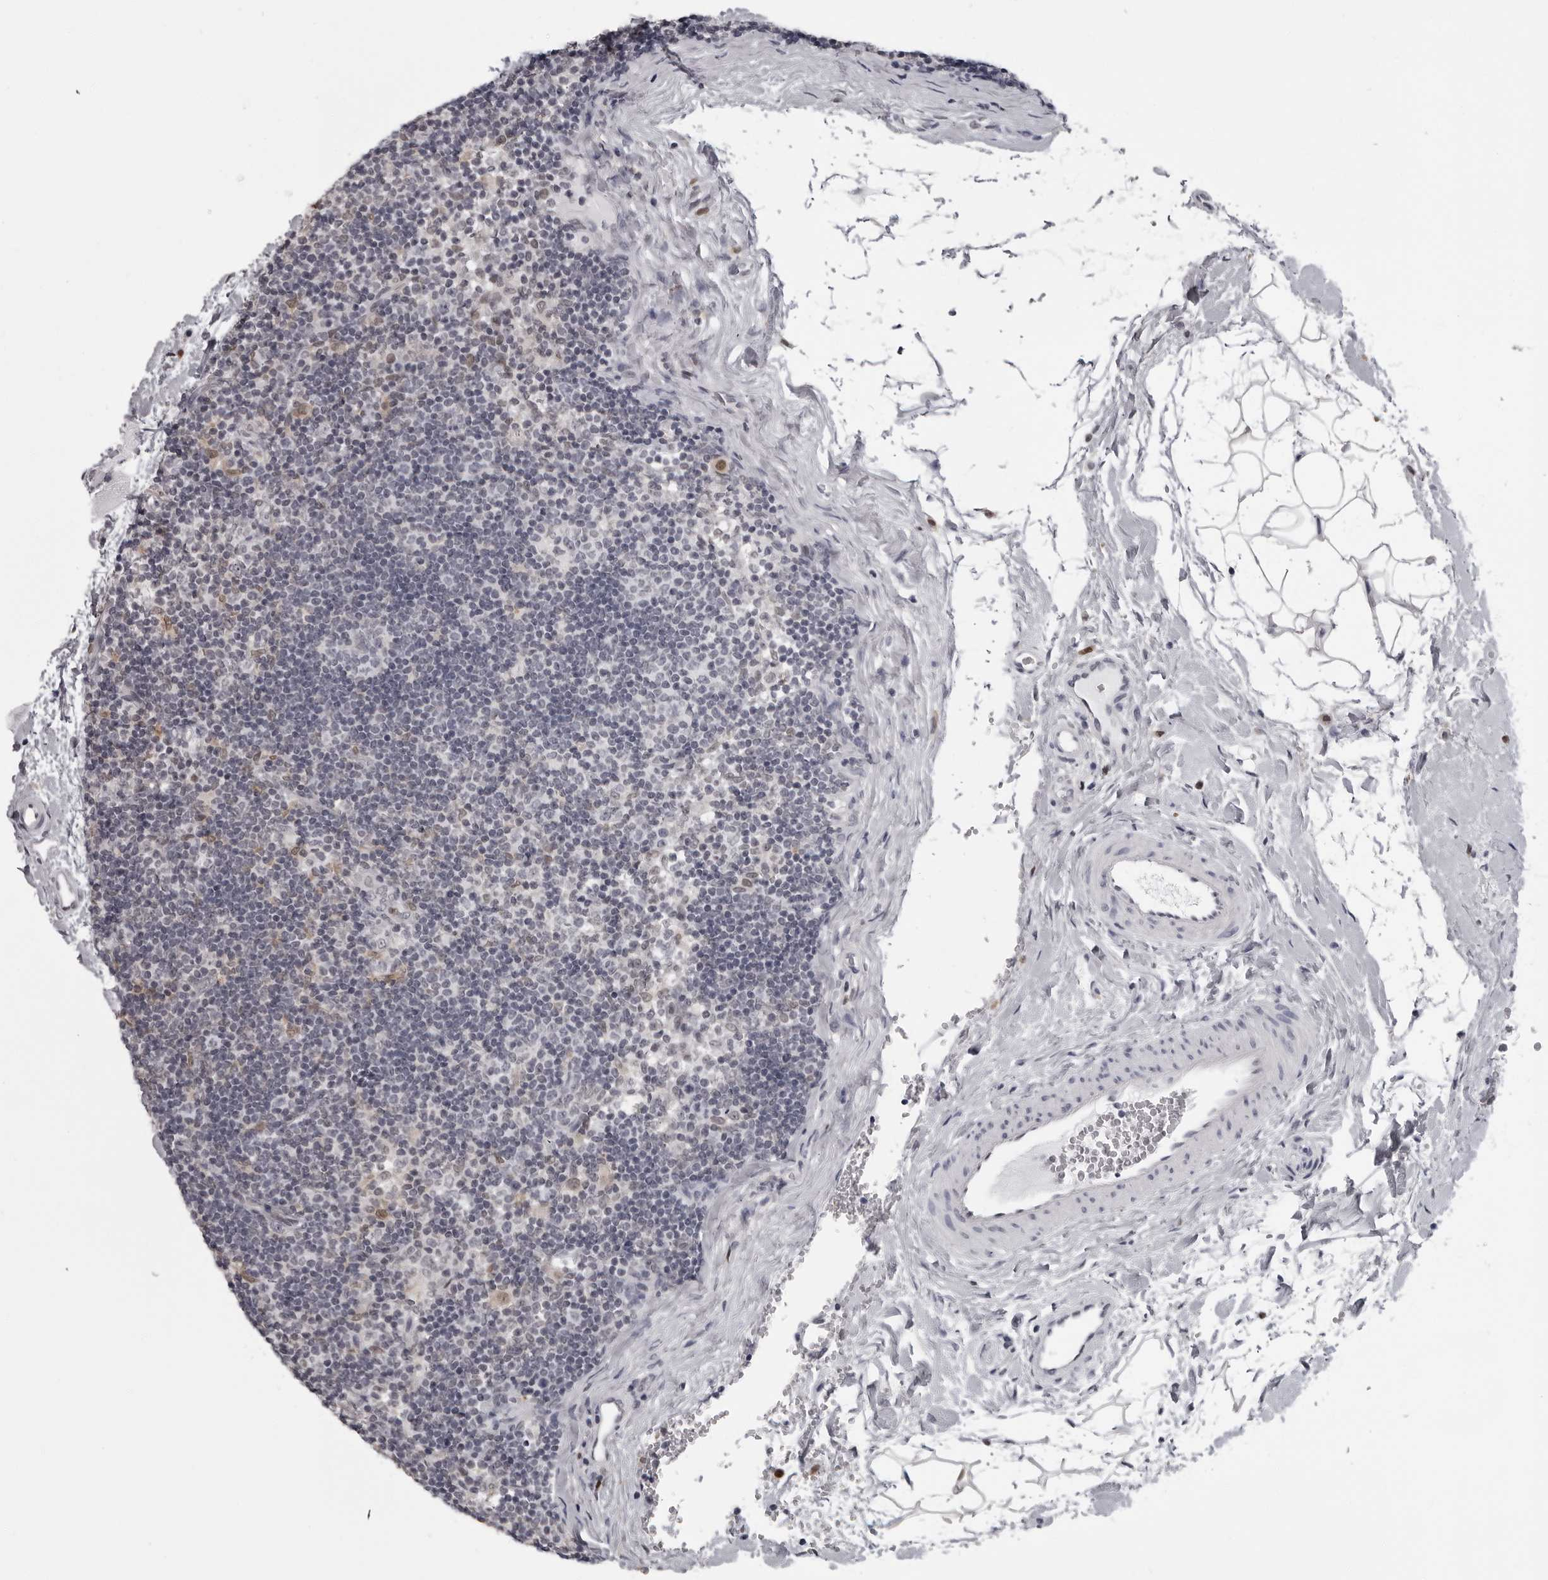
{"staining": {"intensity": "negative", "quantity": "none", "location": "none"}, "tissue": "lymph node", "cell_type": "Germinal center cells", "image_type": "normal", "snomed": [{"axis": "morphology", "description": "Normal tissue, NOS"}, {"axis": "topography", "description": "Lymph node"}], "caption": "IHC image of normal lymph node stained for a protein (brown), which demonstrates no staining in germinal center cells. The staining was performed using DAB to visualize the protein expression in brown, while the nuclei were stained in blue with hematoxylin (Magnification: 20x).", "gene": "LZIC", "patient": {"sex": "female", "age": 22}}